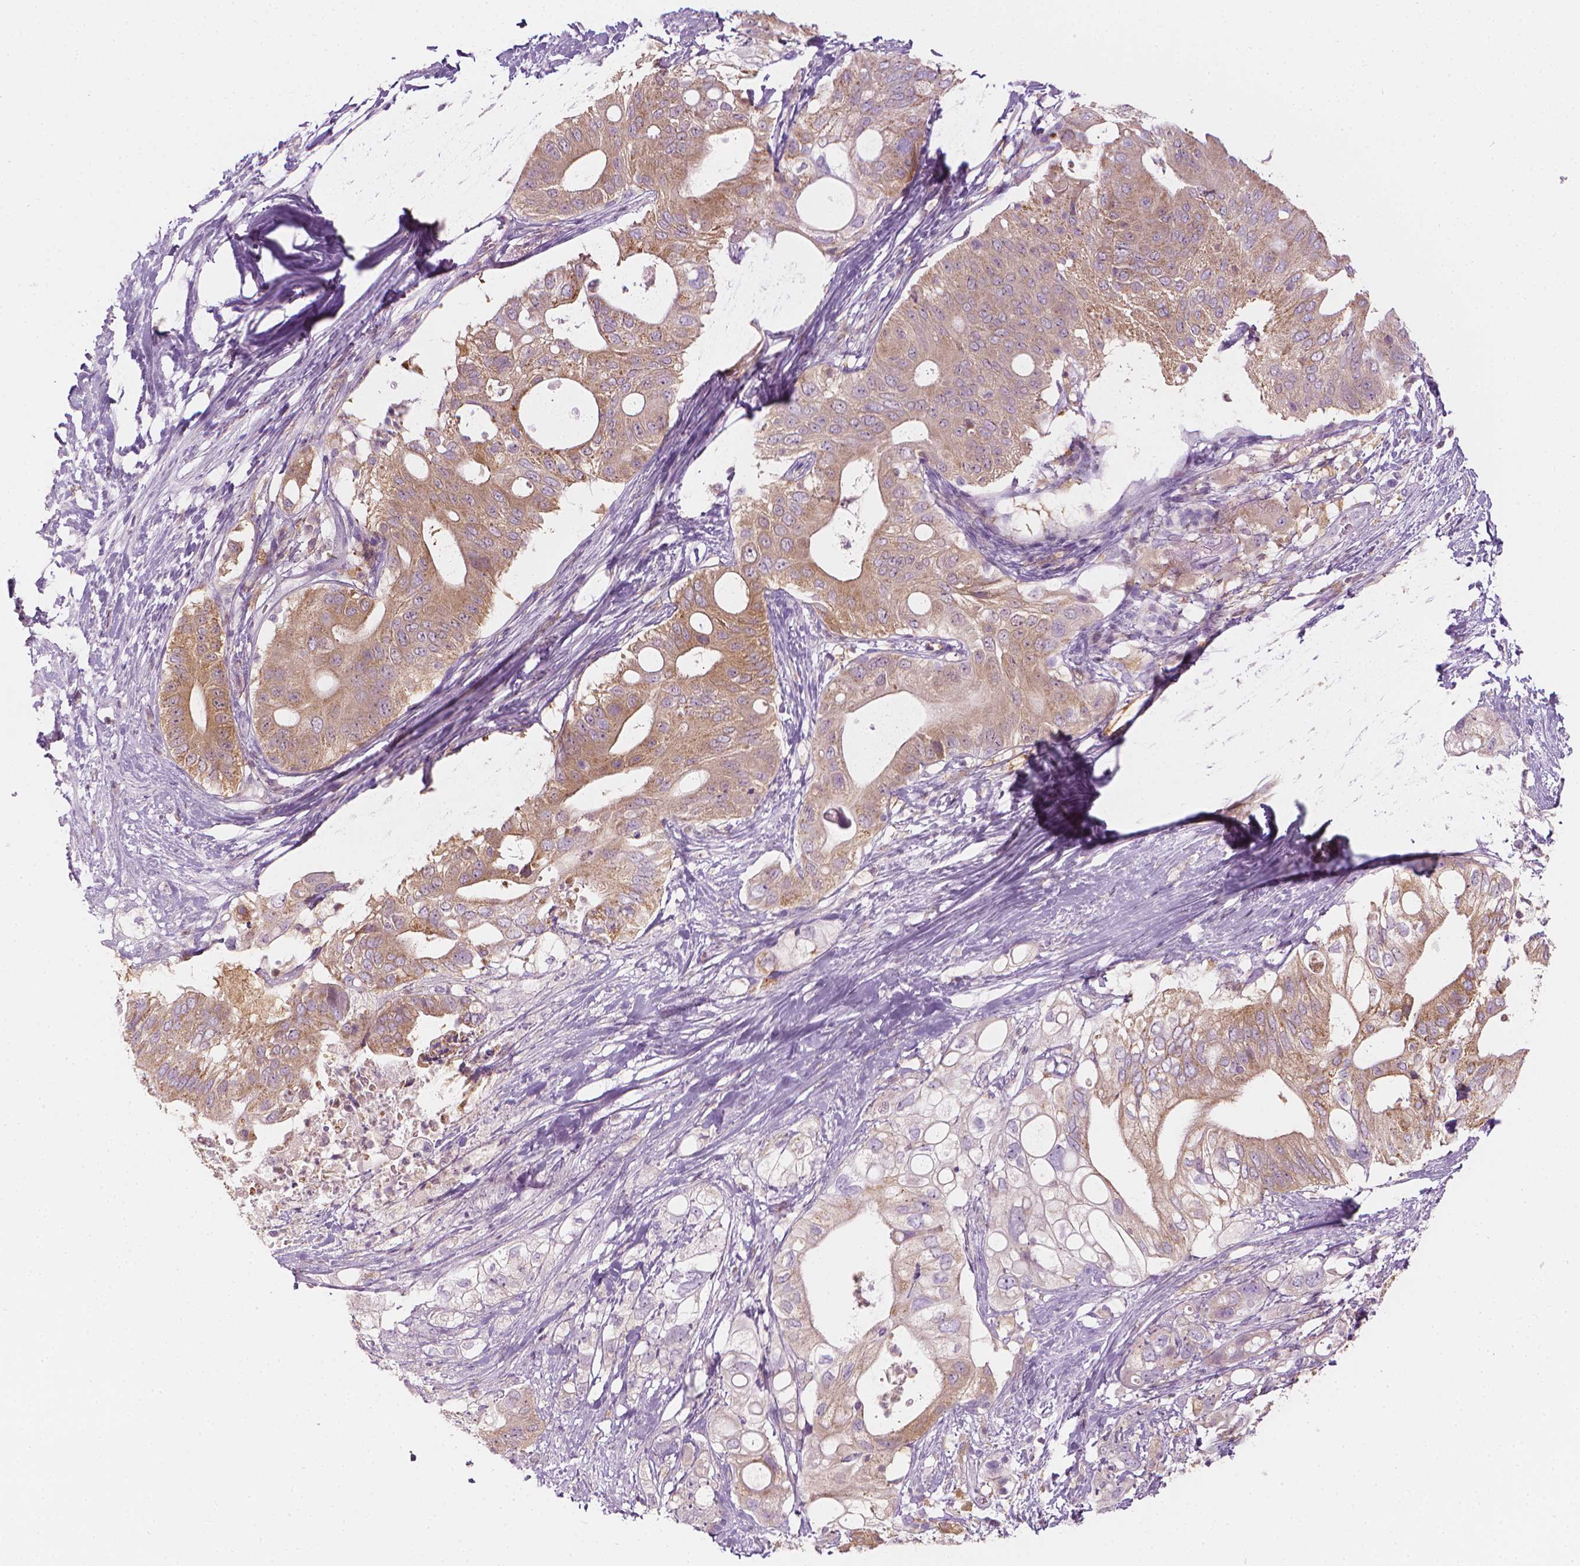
{"staining": {"intensity": "moderate", "quantity": "25%-75%", "location": "cytoplasmic/membranous"}, "tissue": "pancreatic cancer", "cell_type": "Tumor cells", "image_type": "cancer", "snomed": [{"axis": "morphology", "description": "Adenocarcinoma, NOS"}, {"axis": "topography", "description": "Pancreas"}], "caption": "The immunohistochemical stain highlights moderate cytoplasmic/membranous positivity in tumor cells of pancreatic cancer tissue.", "gene": "SHMT1", "patient": {"sex": "female", "age": 72}}